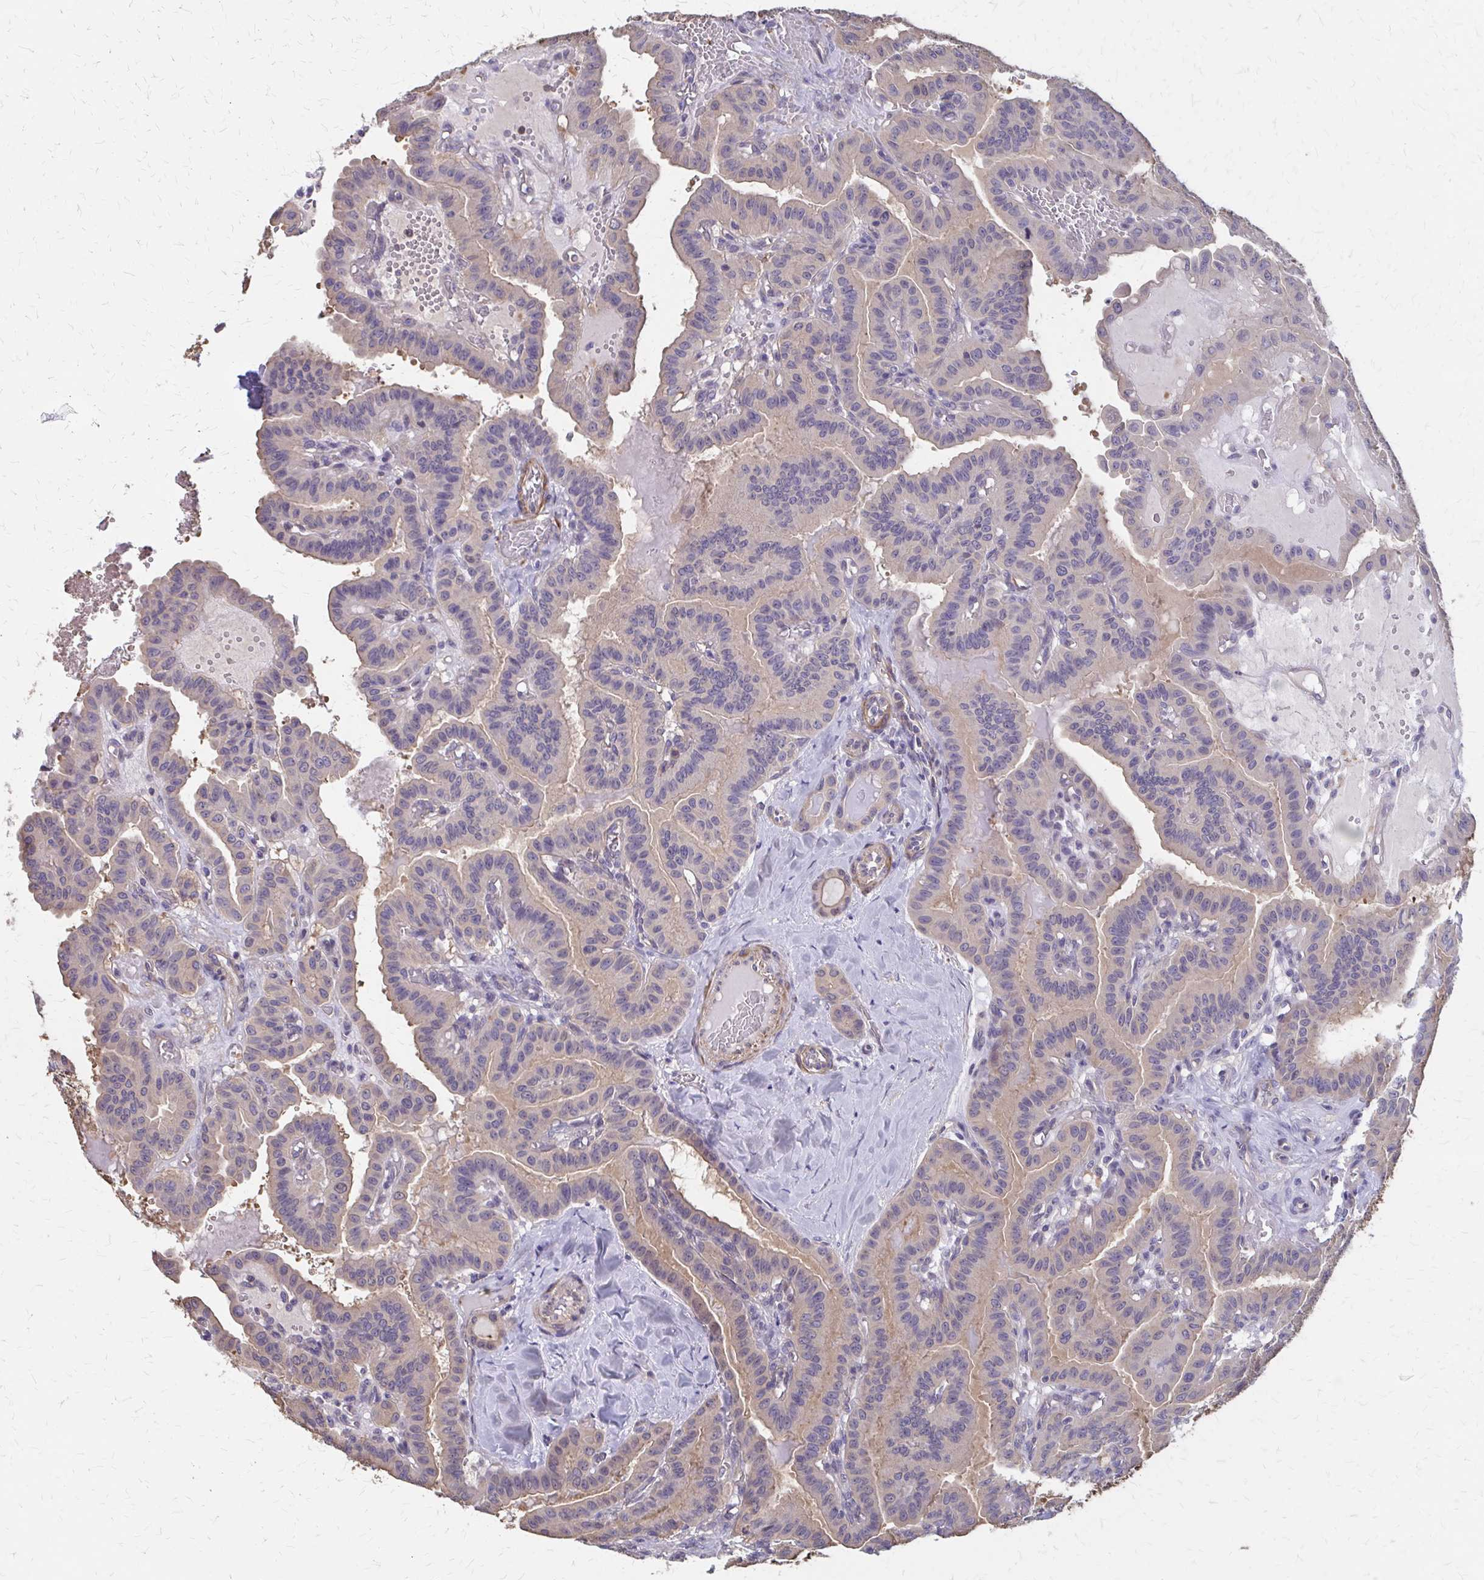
{"staining": {"intensity": "weak", "quantity": "25%-75%", "location": "cytoplasmic/membranous"}, "tissue": "thyroid cancer", "cell_type": "Tumor cells", "image_type": "cancer", "snomed": [{"axis": "morphology", "description": "Papillary adenocarcinoma, NOS"}, {"axis": "topography", "description": "Thyroid gland"}], "caption": "A low amount of weak cytoplasmic/membranous staining is identified in about 25%-75% of tumor cells in thyroid cancer tissue.", "gene": "IFI44L", "patient": {"sex": "male", "age": 87}}